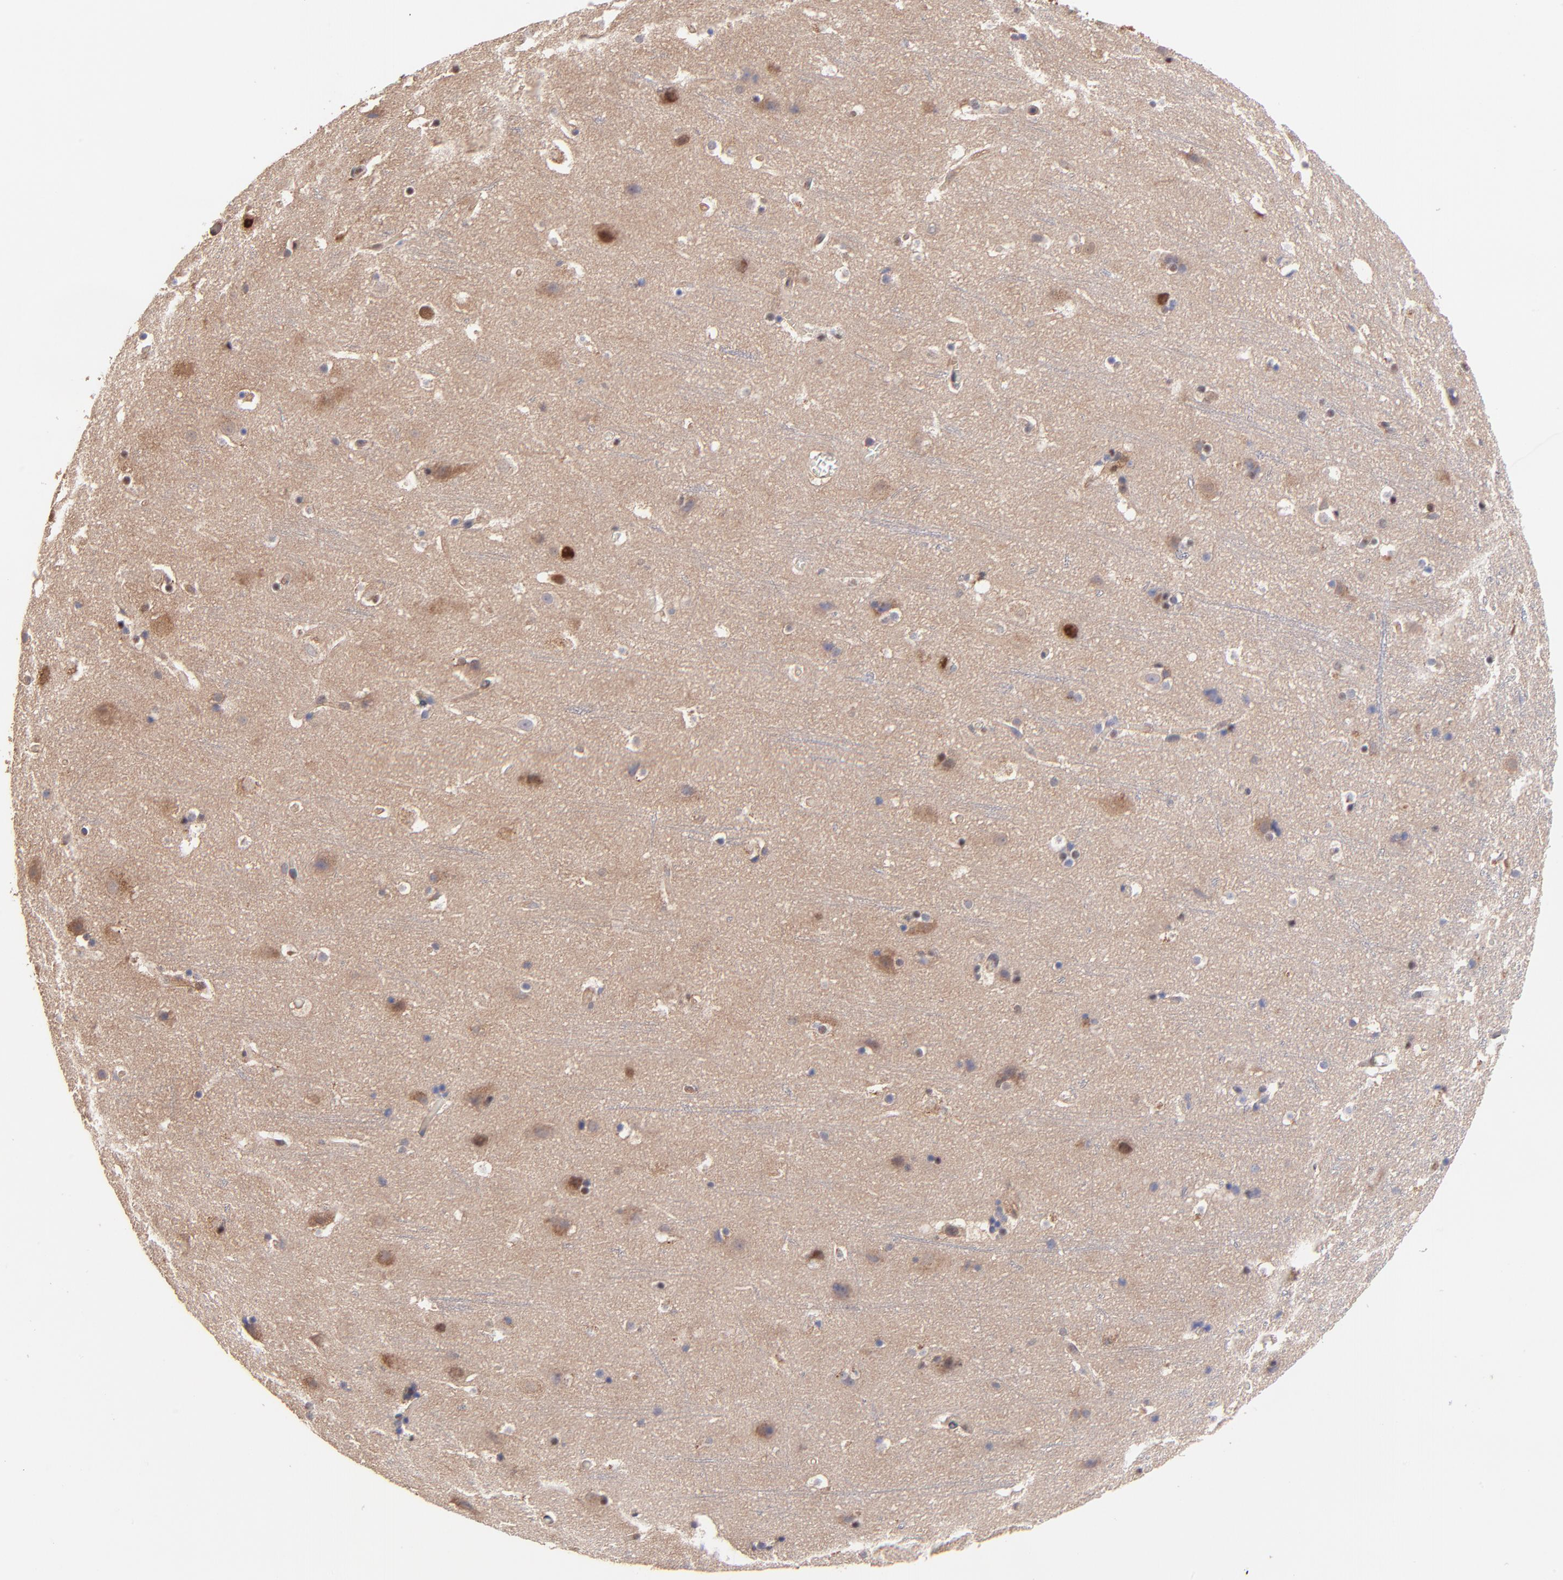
{"staining": {"intensity": "negative", "quantity": "none", "location": "none"}, "tissue": "cerebral cortex", "cell_type": "Endothelial cells", "image_type": "normal", "snomed": [{"axis": "morphology", "description": "Normal tissue, NOS"}, {"axis": "topography", "description": "Cerebral cortex"}], "caption": "Cerebral cortex stained for a protein using IHC displays no staining endothelial cells.", "gene": "PSMA6", "patient": {"sex": "male", "age": 45}}